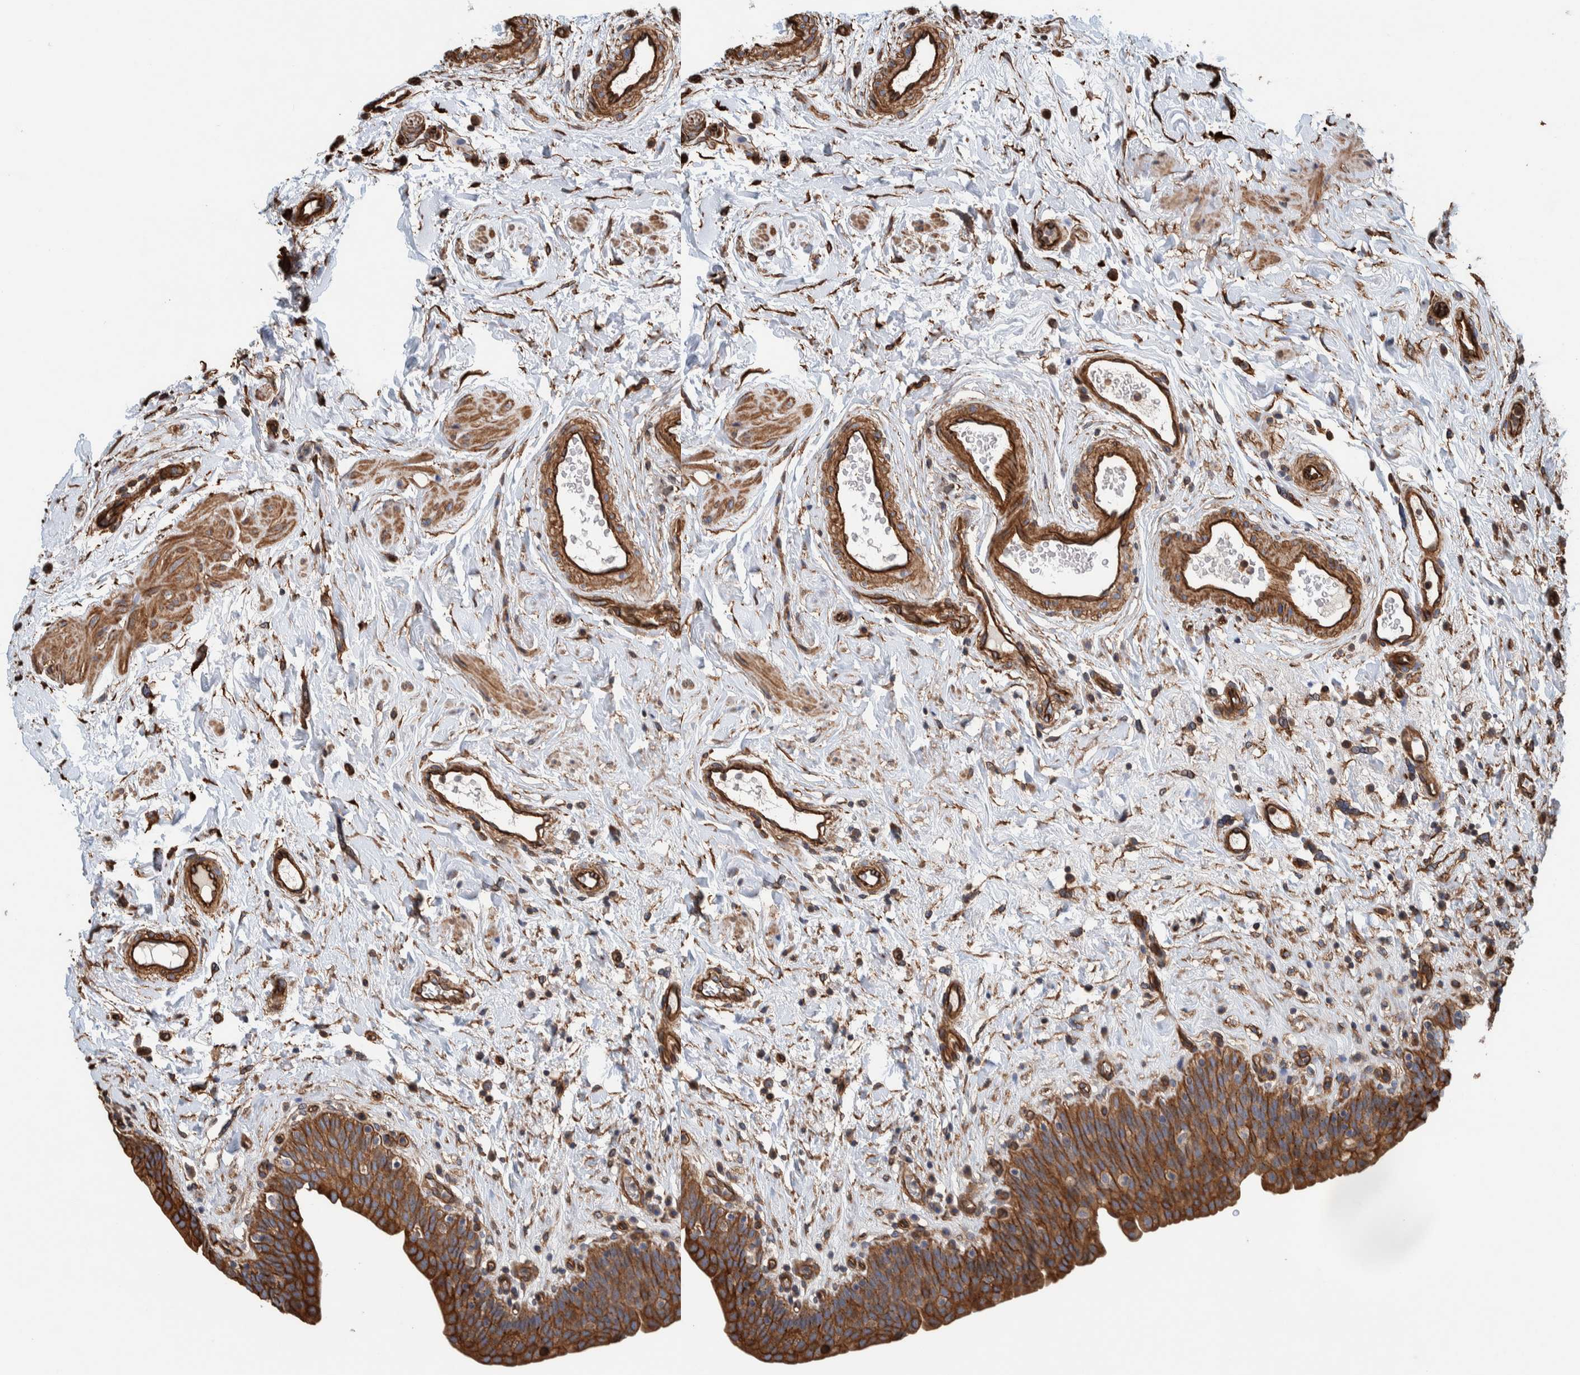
{"staining": {"intensity": "strong", "quantity": ">75%", "location": "cytoplasmic/membranous"}, "tissue": "urinary bladder", "cell_type": "Urothelial cells", "image_type": "normal", "snomed": [{"axis": "morphology", "description": "Normal tissue, NOS"}, {"axis": "topography", "description": "Urinary bladder"}], "caption": "Protein positivity by immunohistochemistry (IHC) shows strong cytoplasmic/membranous positivity in approximately >75% of urothelial cells in benign urinary bladder.", "gene": "PKD1L1", "patient": {"sex": "male", "age": 83}}